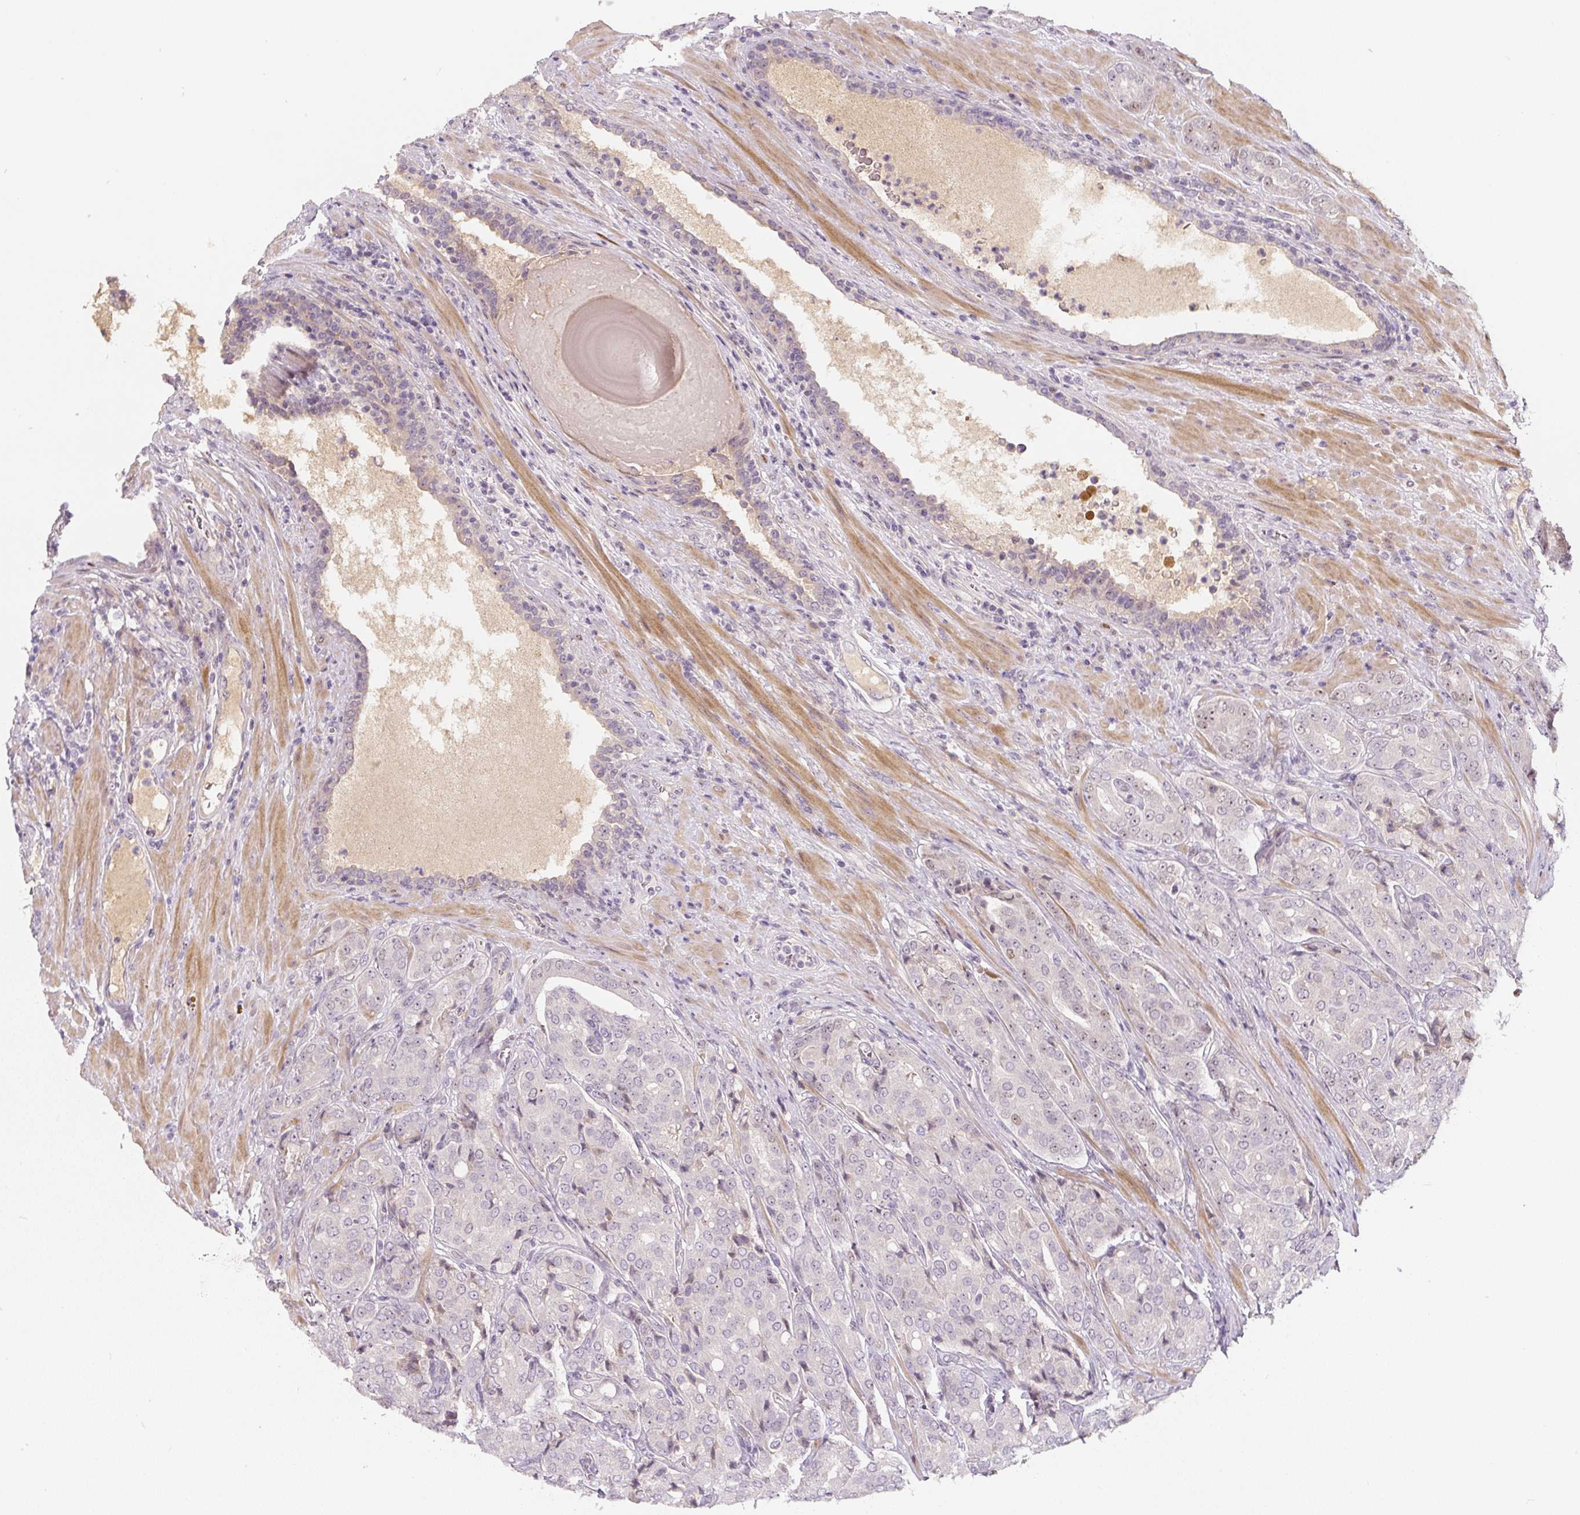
{"staining": {"intensity": "negative", "quantity": "none", "location": "none"}, "tissue": "prostate cancer", "cell_type": "Tumor cells", "image_type": "cancer", "snomed": [{"axis": "morphology", "description": "Adenocarcinoma, High grade"}, {"axis": "topography", "description": "Prostate"}], "caption": "This is an immunohistochemistry (IHC) photomicrograph of human prostate cancer (high-grade adenocarcinoma). There is no positivity in tumor cells.", "gene": "PWWP3B", "patient": {"sex": "male", "age": 68}}